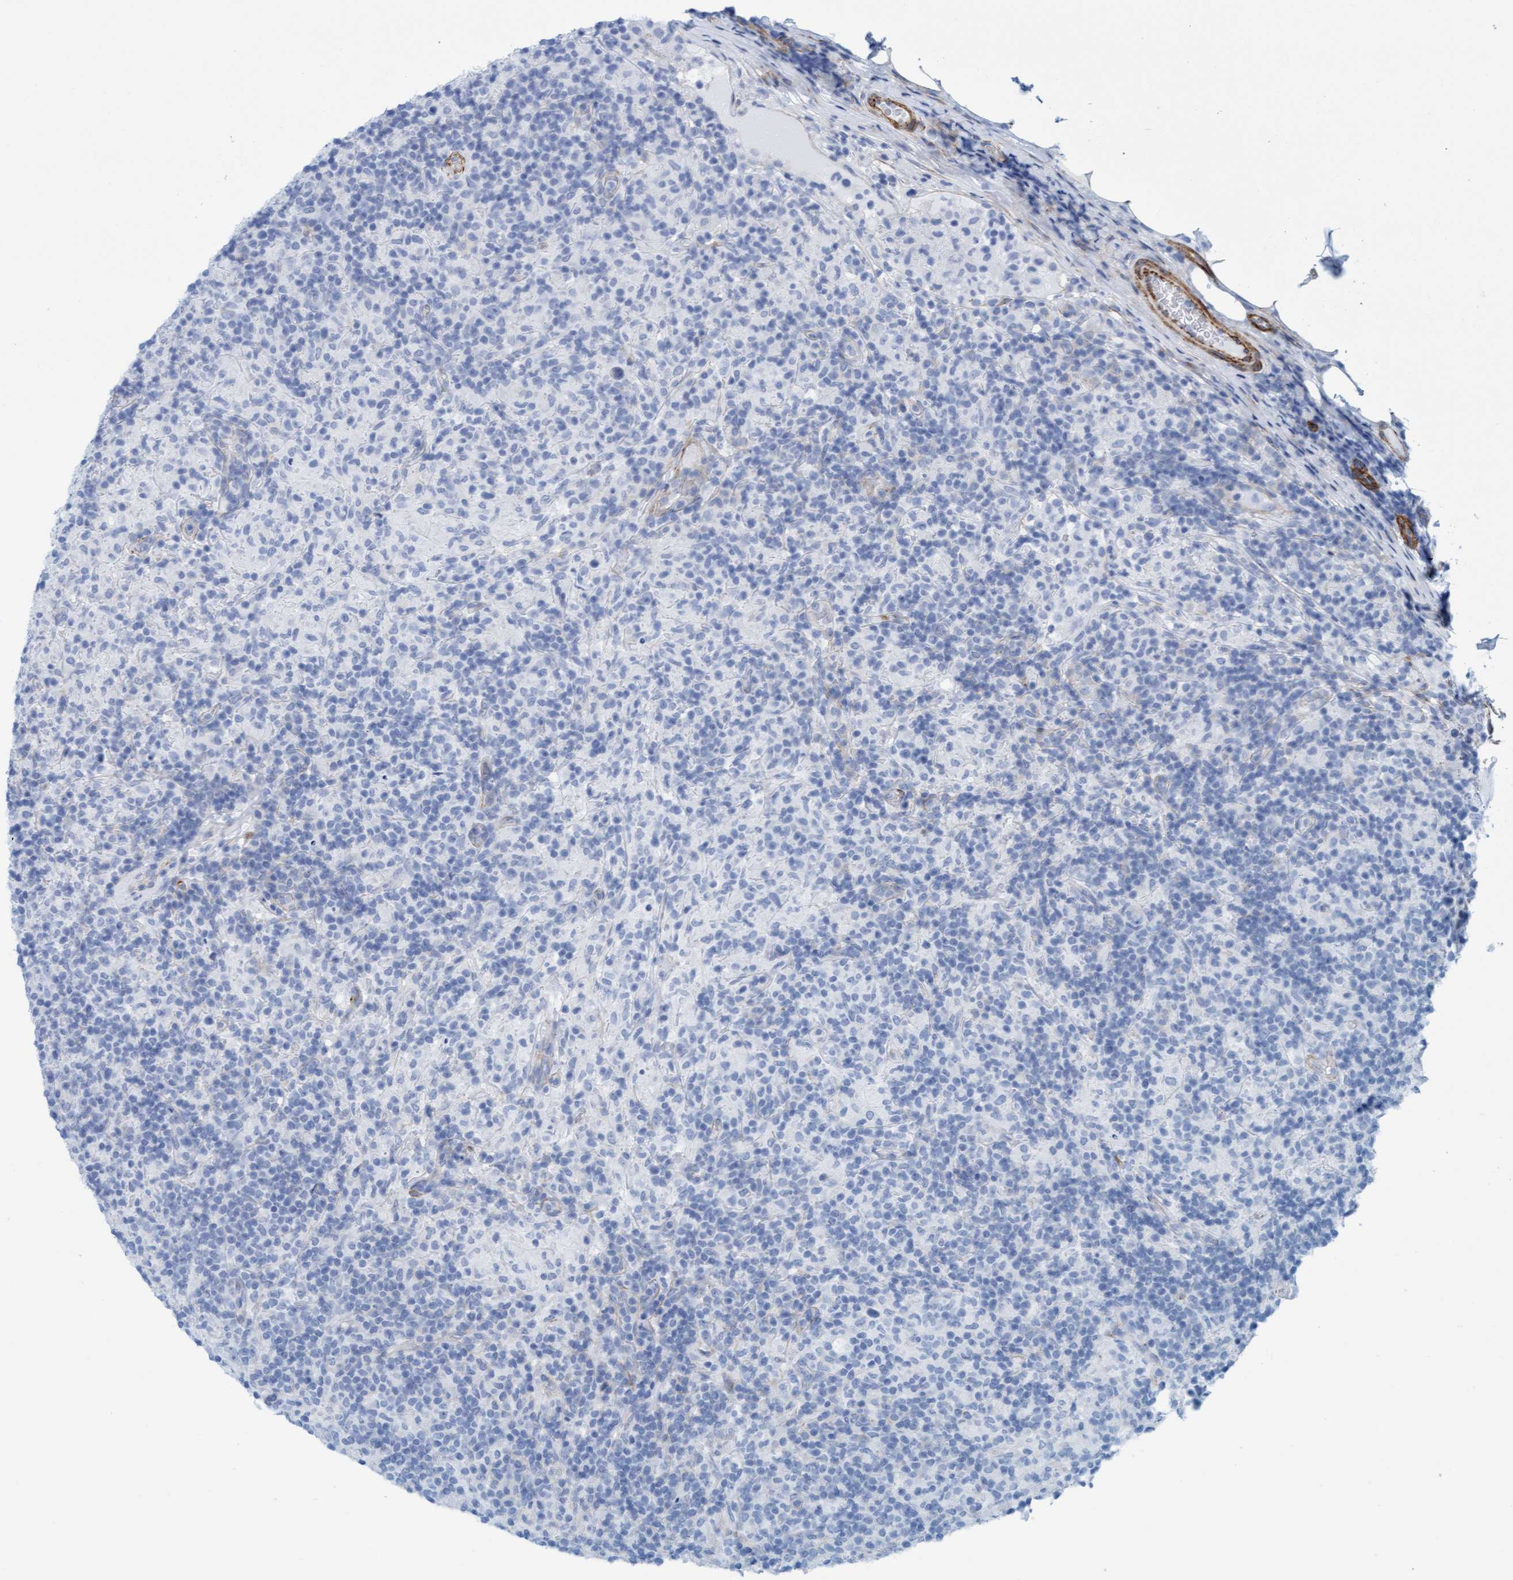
{"staining": {"intensity": "negative", "quantity": "none", "location": "none"}, "tissue": "lymphoma", "cell_type": "Tumor cells", "image_type": "cancer", "snomed": [{"axis": "morphology", "description": "Hodgkin's disease, NOS"}, {"axis": "topography", "description": "Lymph node"}], "caption": "Micrograph shows no significant protein expression in tumor cells of Hodgkin's disease. (Immunohistochemistry, brightfield microscopy, high magnification).", "gene": "MTFR1", "patient": {"sex": "male", "age": 70}}